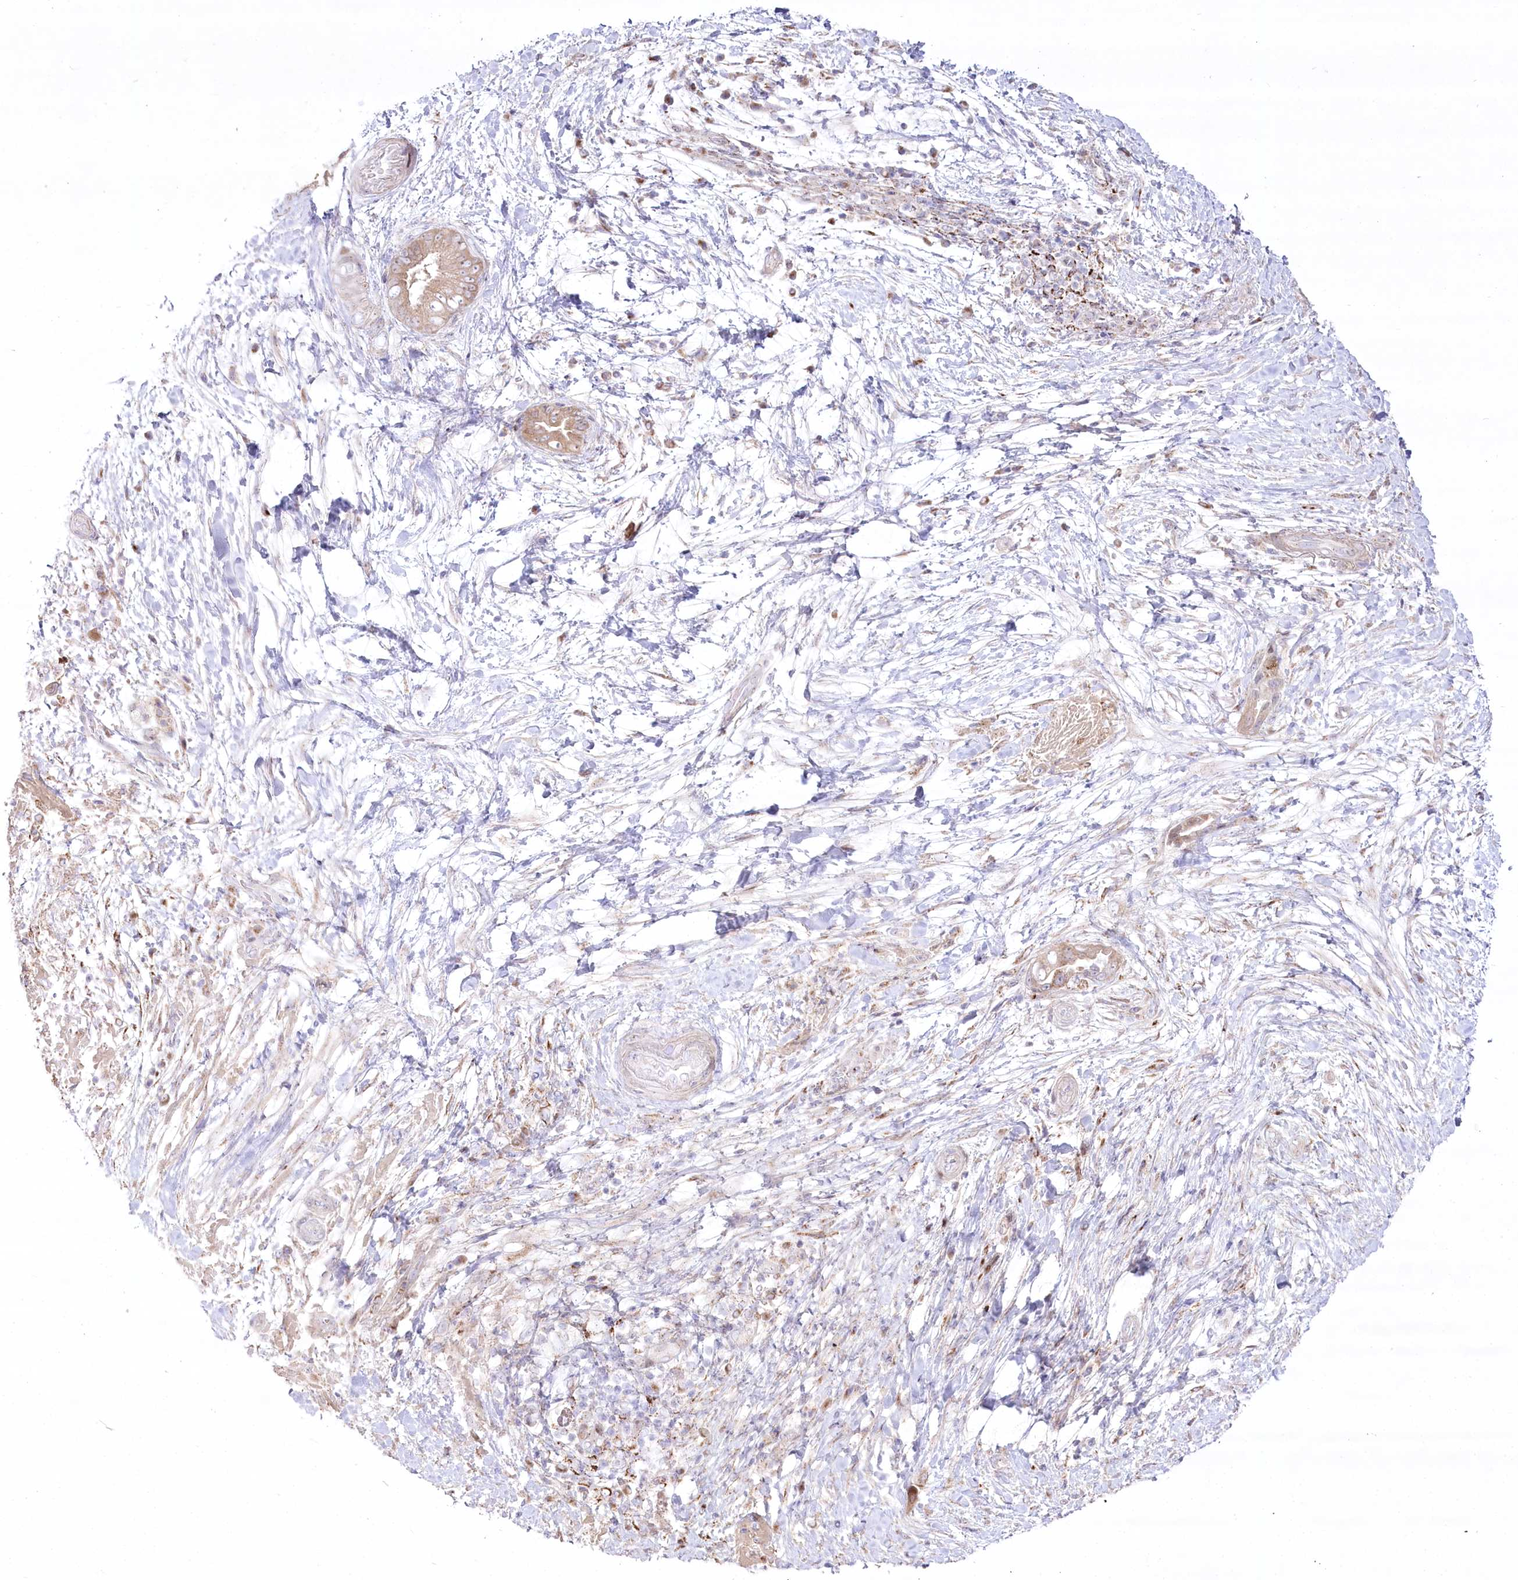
{"staining": {"intensity": "weak", "quantity": ">75%", "location": "cytoplasmic/membranous"}, "tissue": "pancreatic cancer", "cell_type": "Tumor cells", "image_type": "cancer", "snomed": [{"axis": "morphology", "description": "Adenocarcinoma, NOS"}, {"axis": "topography", "description": "Pancreas"}], "caption": "This histopathology image displays pancreatic adenocarcinoma stained with immunohistochemistry to label a protein in brown. The cytoplasmic/membranous of tumor cells show weak positivity for the protein. Nuclei are counter-stained blue.", "gene": "CEP164", "patient": {"sex": "male", "age": 75}}